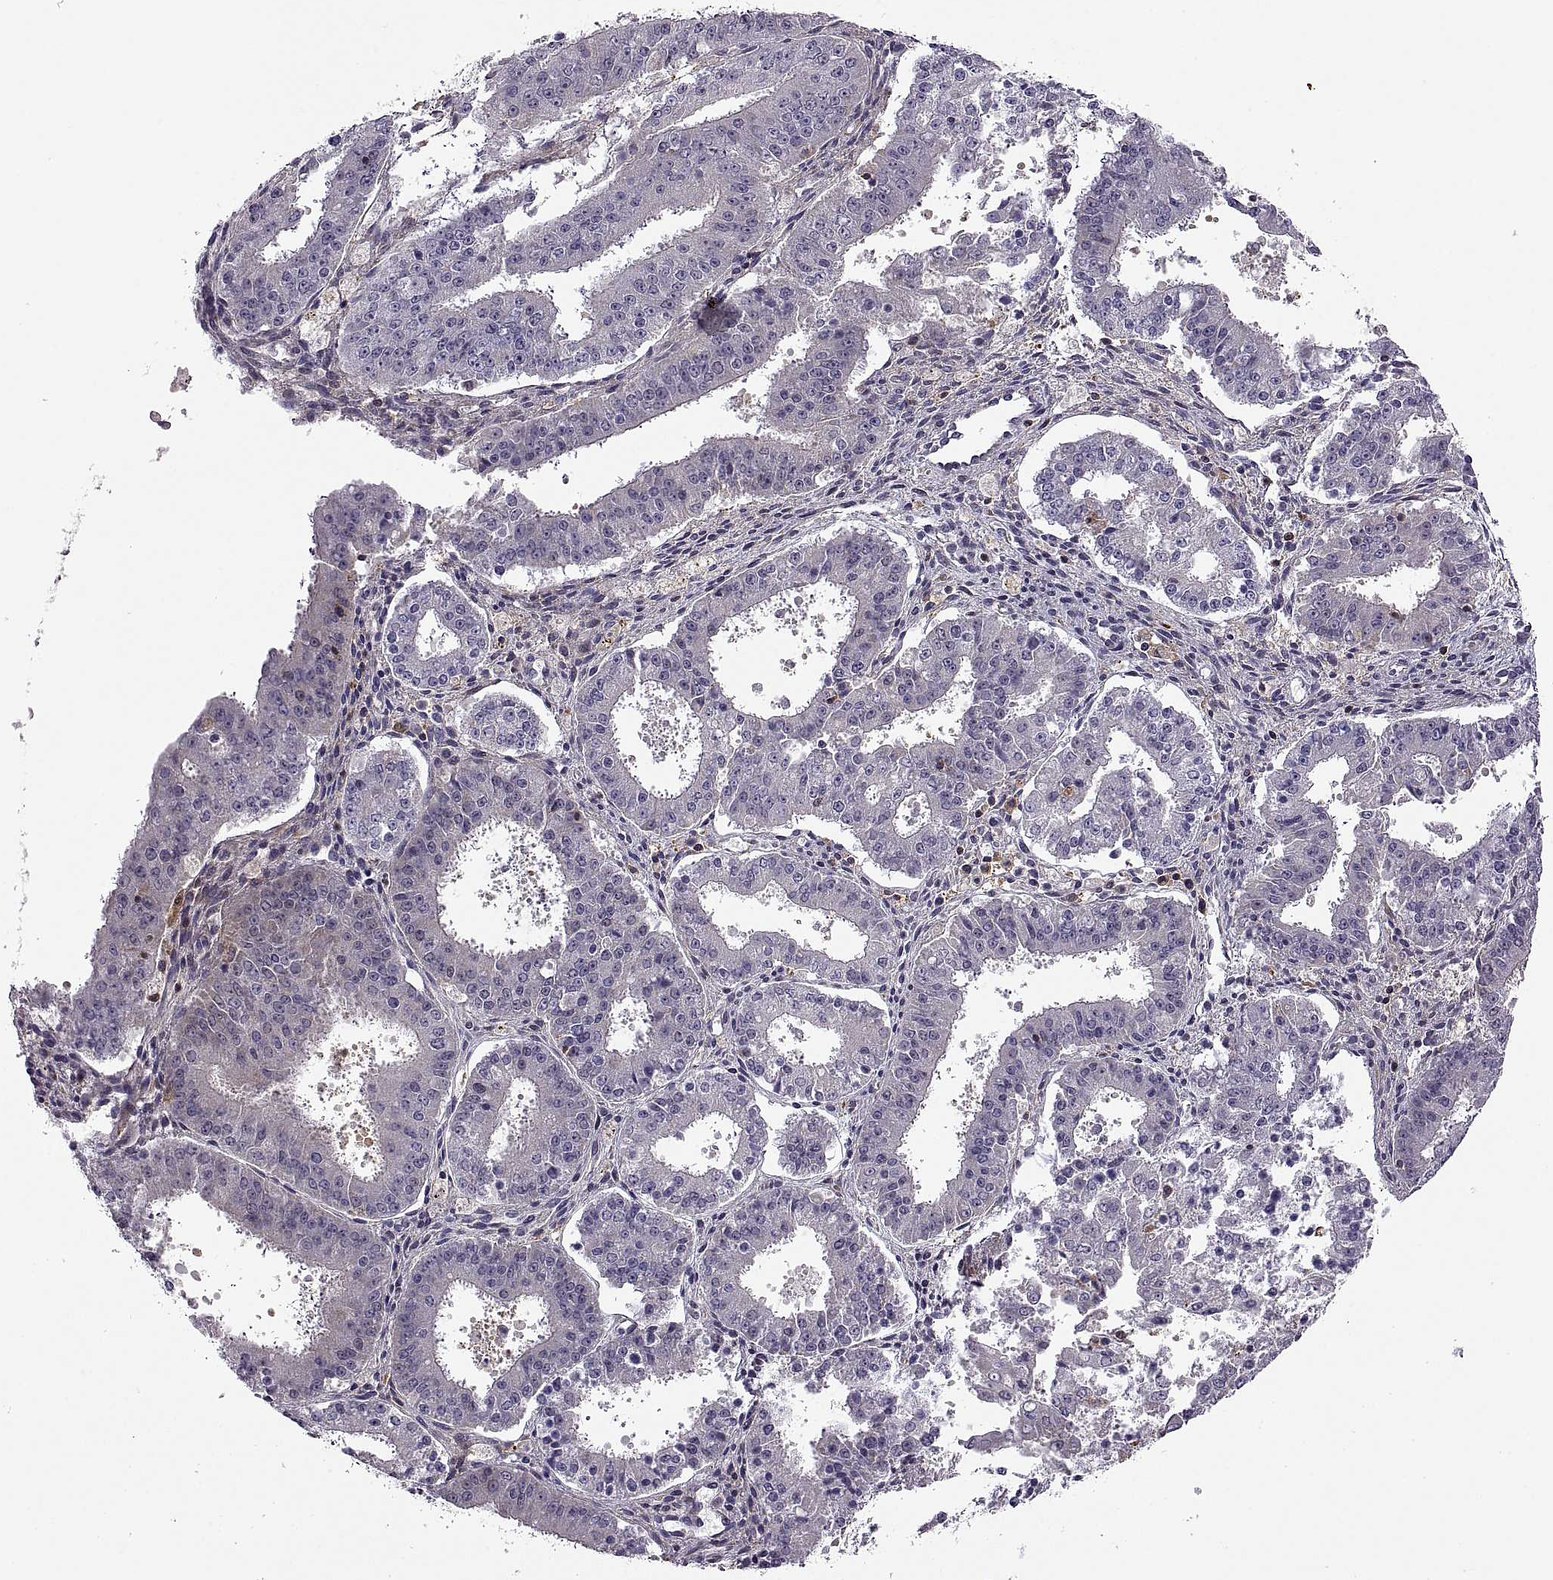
{"staining": {"intensity": "negative", "quantity": "none", "location": "none"}, "tissue": "ovarian cancer", "cell_type": "Tumor cells", "image_type": "cancer", "snomed": [{"axis": "morphology", "description": "Carcinoma, endometroid"}, {"axis": "topography", "description": "Ovary"}], "caption": "This is a histopathology image of immunohistochemistry (IHC) staining of ovarian endometroid carcinoma, which shows no positivity in tumor cells.", "gene": "SPATA32", "patient": {"sex": "female", "age": 42}}